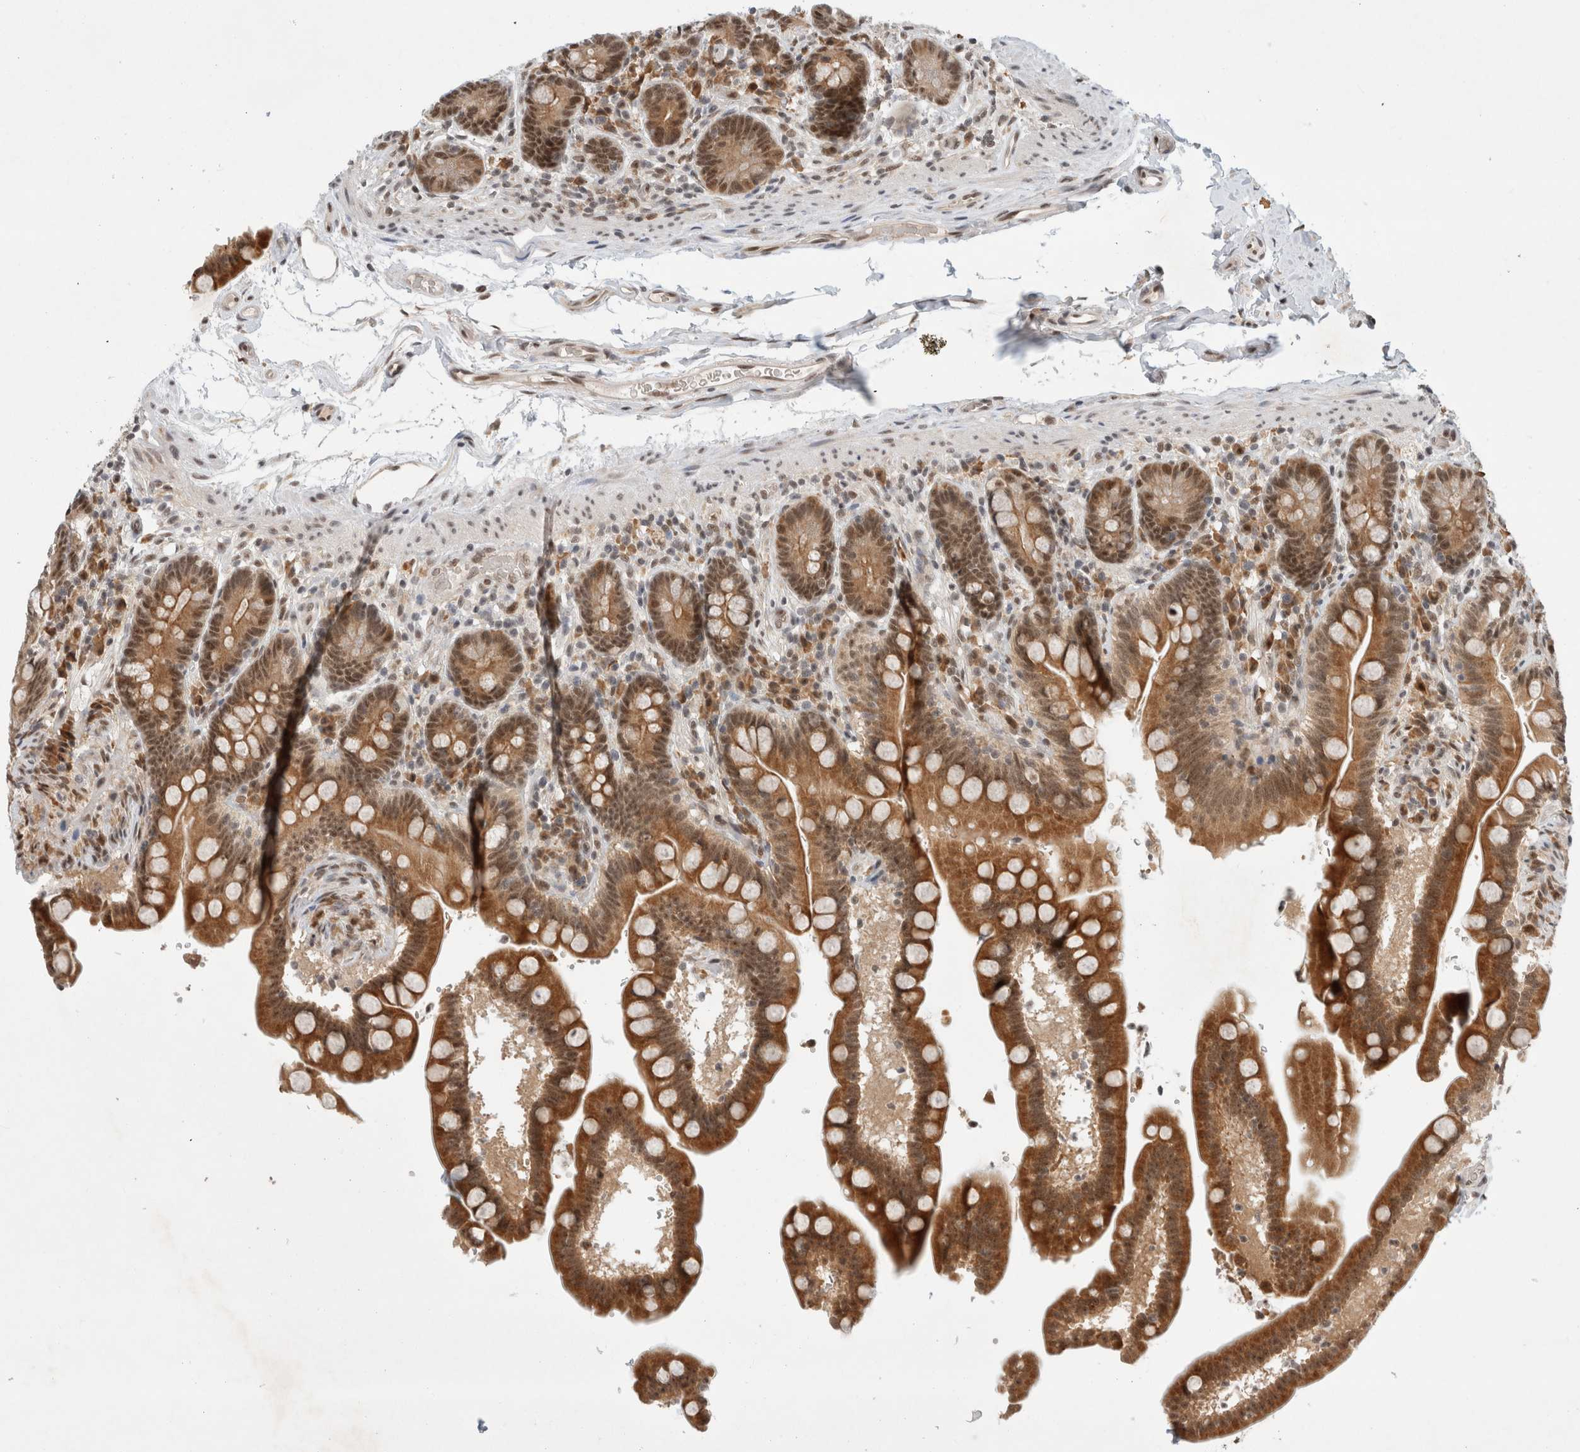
{"staining": {"intensity": "moderate", "quantity": ">75%", "location": "nuclear"}, "tissue": "colon", "cell_type": "Endothelial cells", "image_type": "normal", "snomed": [{"axis": "morphology", "description": "Normal tissue, NOS"}, {"axis": "topography", "description": "Smooth muscle"}, {"axis": "topography", "description": "Colon"}], "caption": "Immunohistochemical staining of normal colon reveals medium levels of moderate nuclear positivity in about >75% of endothelial cells. The staining was performed using DAB (3,3'-diaminobenzidine), with brown indicating positive protein expression. Nuclei are stained blue with hematoxylin.", "gene": "NCAPG2", "patient": {"sex": "male", "age": 73}}